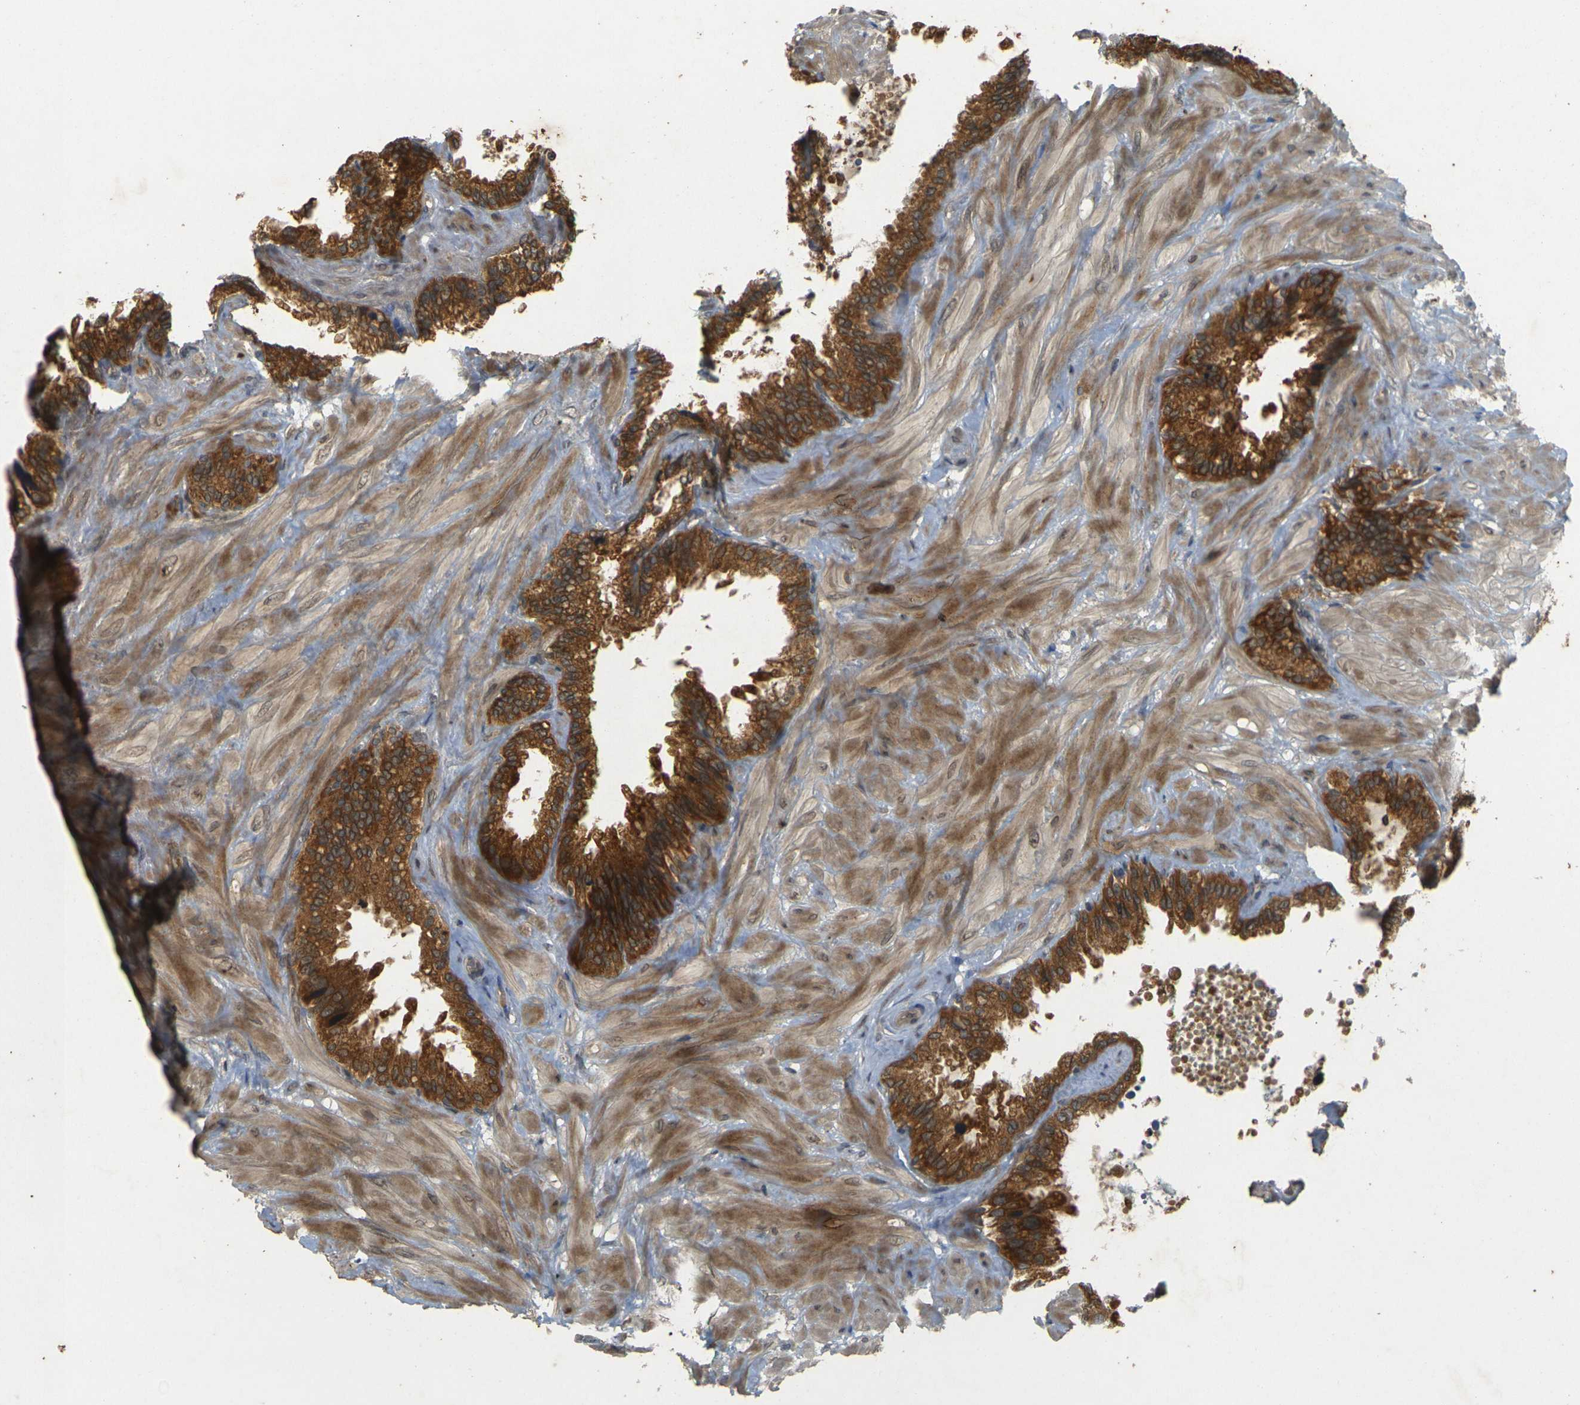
{"staining": {"intensity": "strong", "quantity": ">75%", "location": "cytoplasmic/membranous"}, "tissue": "seminal vesicle", "cell_type": "Glandular cells", "image_type": "normal", "snomed": [{"axis": "morphology", "description": "Normal tissue, NOS"}, {"axis": "topography", "description": "Seminal veicle"}], "caption": "Strong cytoplasmic/membranous expression is present in approximately >75% of glandular cells in benign seminal vesicle. The staining was performed using DAB to visualize the protein expression in brown, while the nuclei were stained in blue with hematoxylin (Magnification: 20x).", "gene": "ERN1", "patient": {"sex": "male", "age": 46}}